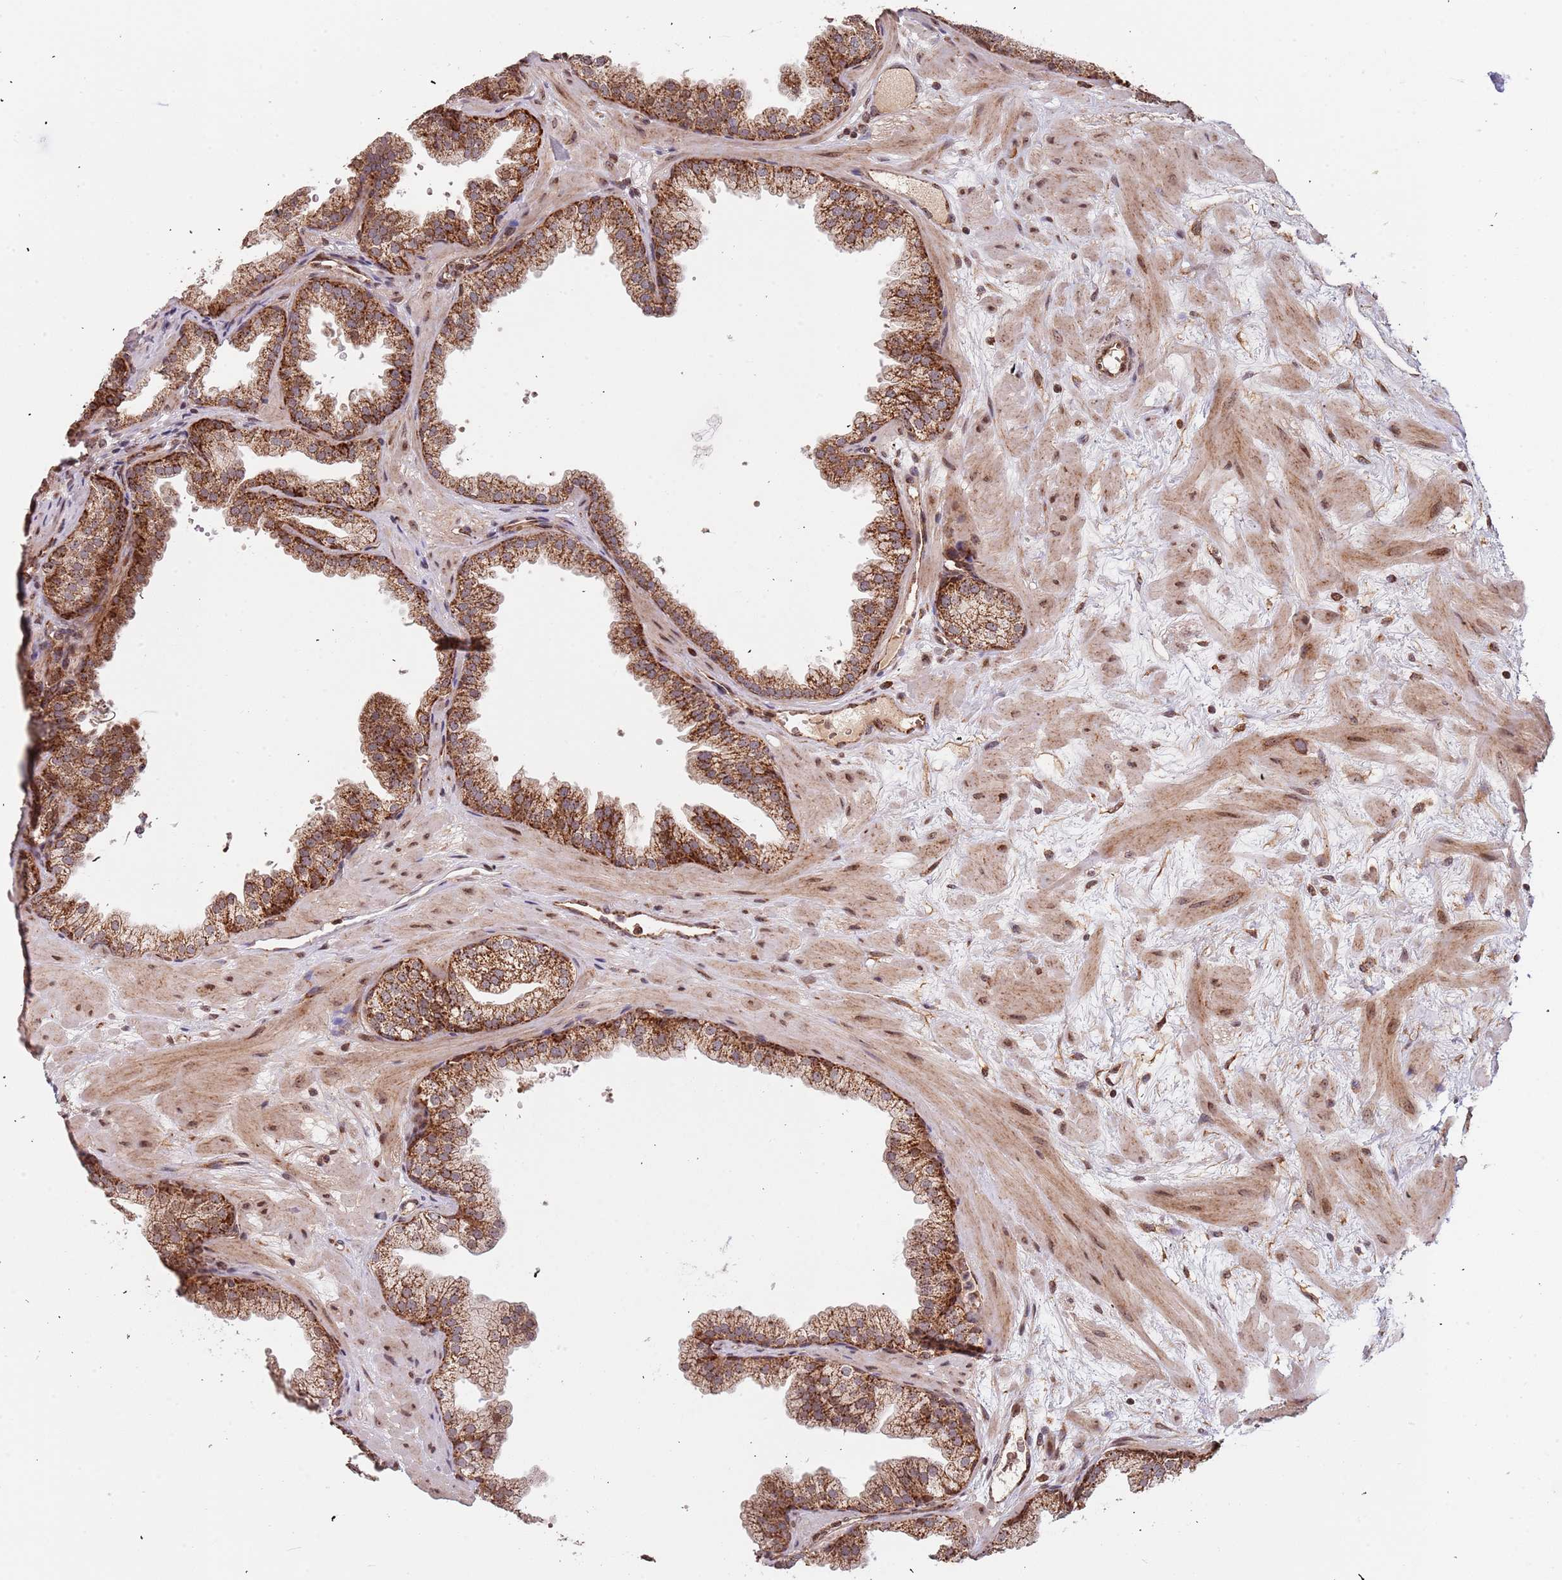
{"staining": {"intensity": "moderate", "quantity": ">75%", "location": "cytoplasmic/membranous"}, "tissue": "prostate", "cell_type": "Glandular cells", "image_type": "normal", "snomed": [{"axis": "morphology", "description": "Normal tissue, NOS"}, {"axis": "topography", "description": "Prostate"}], "caption": "Immunohistochemistry (IHC) histopathology image of normal human prostate stained for a protein (brown), which demonstrates medium levels of moderate cytoplasmic/membranous staining in approximately >75% of glandular cells.", "gene": "DCHS1", "patient": {"sex": "male", "age": 37}}